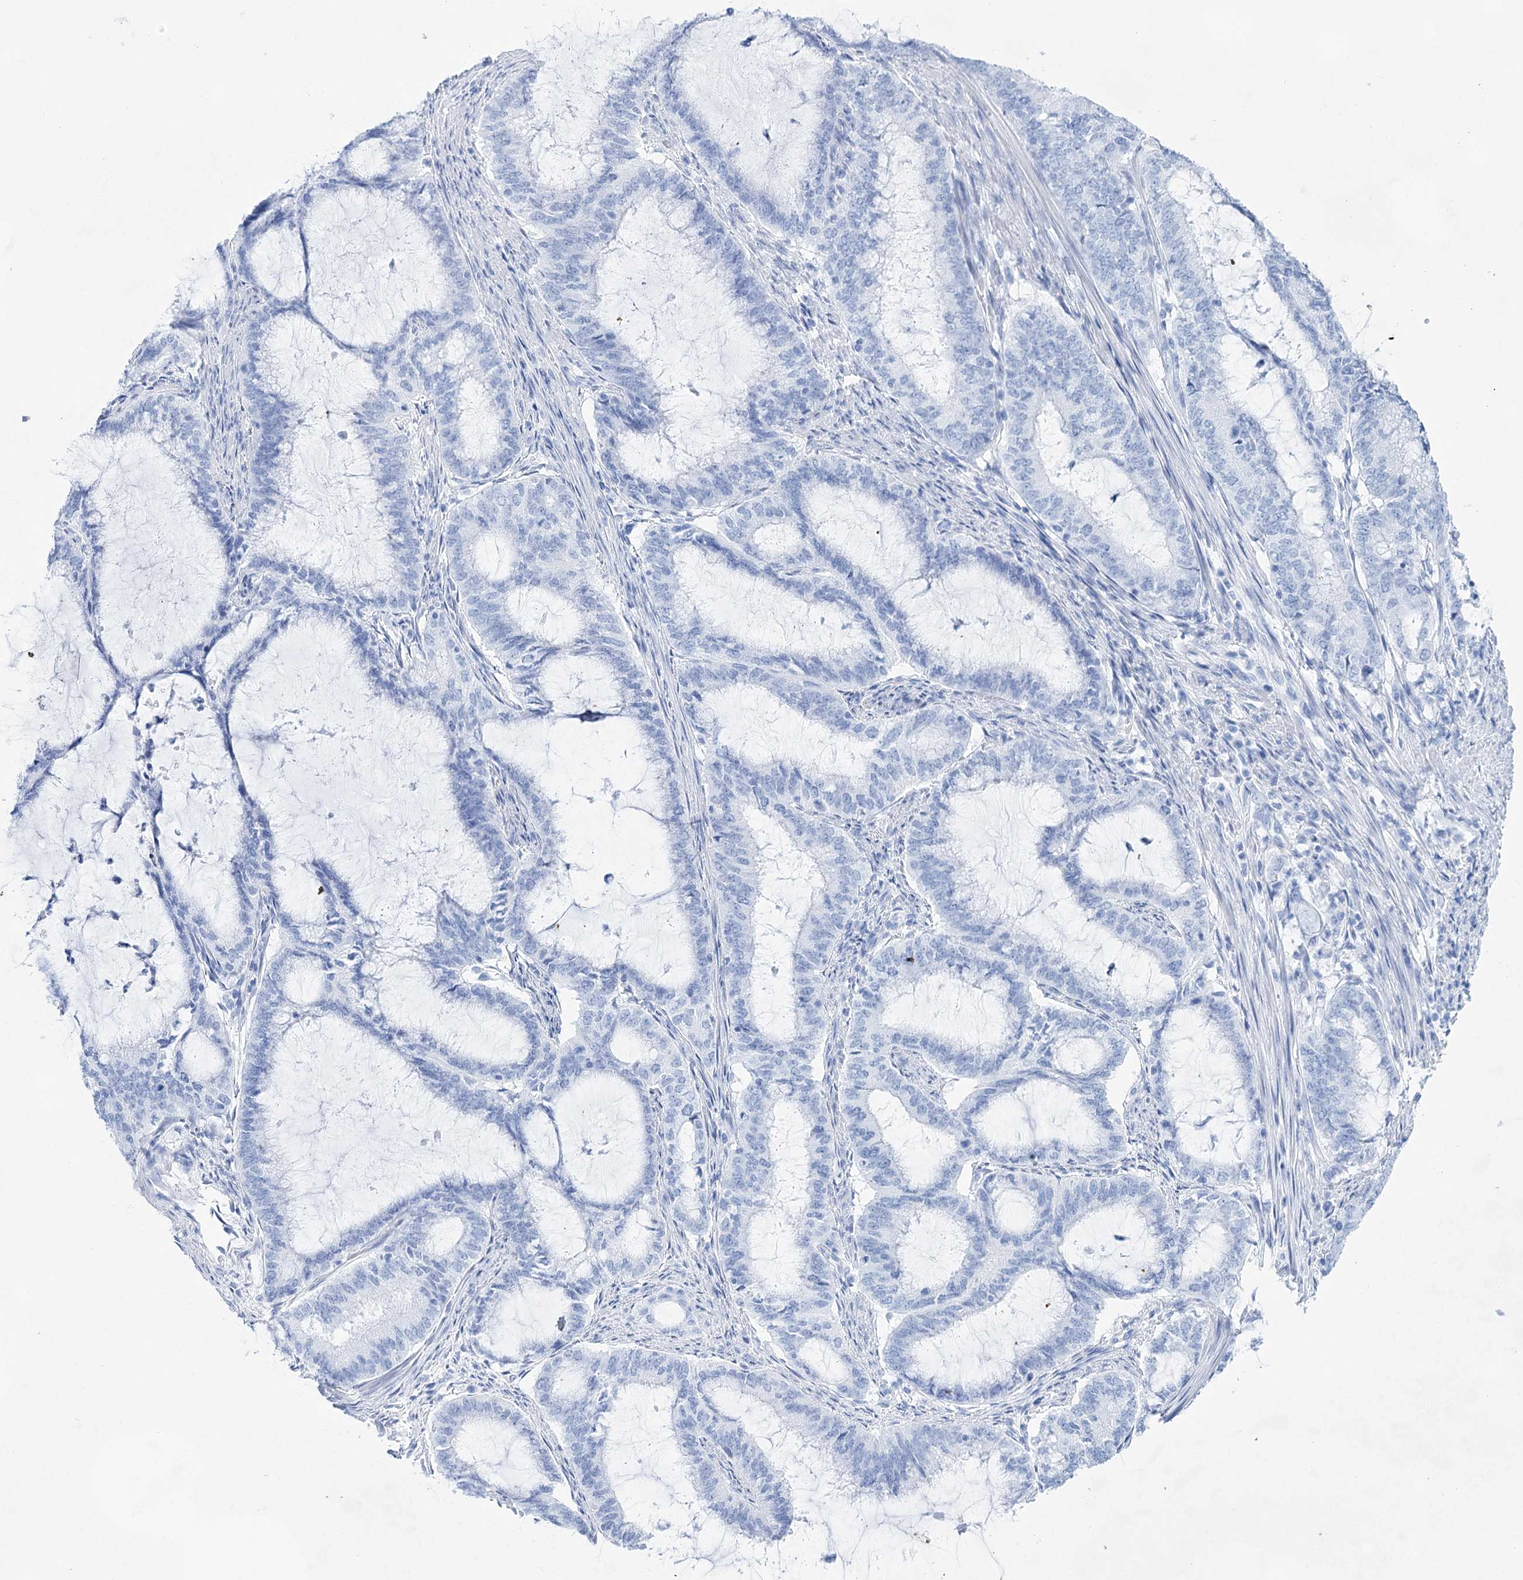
{"staining": {"intensity": "negative", "quantity": "none", "location": "none"}, "tissue": "endometrial cancer", "cell_type": "Tumor cells", "image_type": "cancer", "snomed": [{"axis": "morphology", "description": "Adenocarcinoma, NOS"}, {"axis": "topography", "description": "Endometrium"}], "caption": "Human endometrial adenocarcinoma stained for a protein using immunohistochemistry (IHC) reveals no expression in tumor cells.", "gene": "LALBA", "patient": {"sex": "female", "age": 51}}